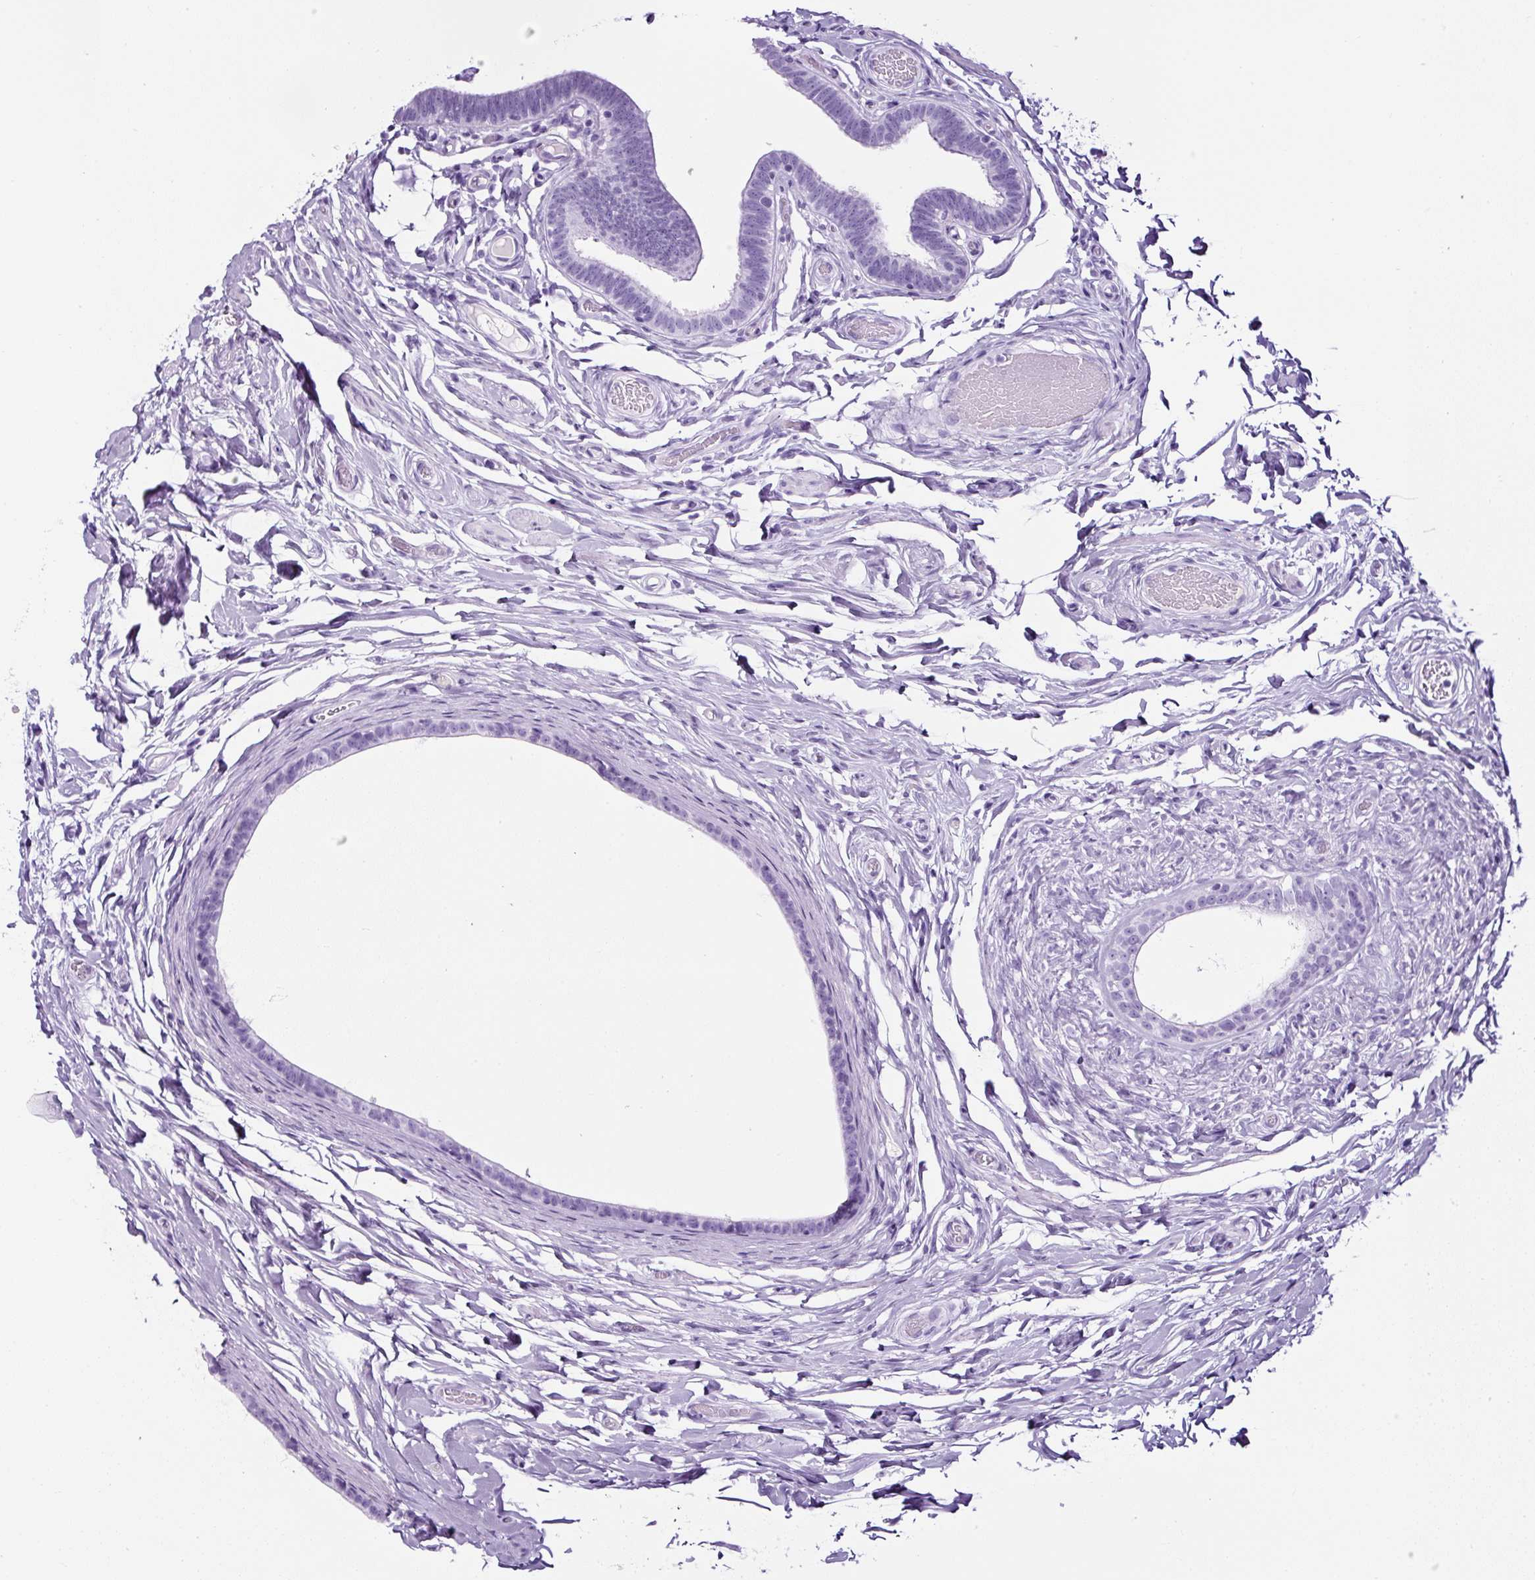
{"staining": {"intensity": "negative", "quantity": "none", "location": "none"}, "tissue": "epididymis", "cell_type": "Glandular cells", "image_type": "normal", "snomed": [{"axis": "morphology", "description": "Normal tissue, NOS"}, {"axis": "morphology", "description": "Carcinoma, Embryonal, NOS"}, {"axis": "topography", "description": "Testis"}, {"axis": "topography", "description": "Epididymis"}], "caption": "Unremarkable epididymis was stained to show a protein in brown. There is no significant positivity in glandular cells. (Immunohistochemistry (ihc), brightfield microscopy, high magnification).", "gene": "TMEM200B", "patient": {"sex": "male", "age": 36}}